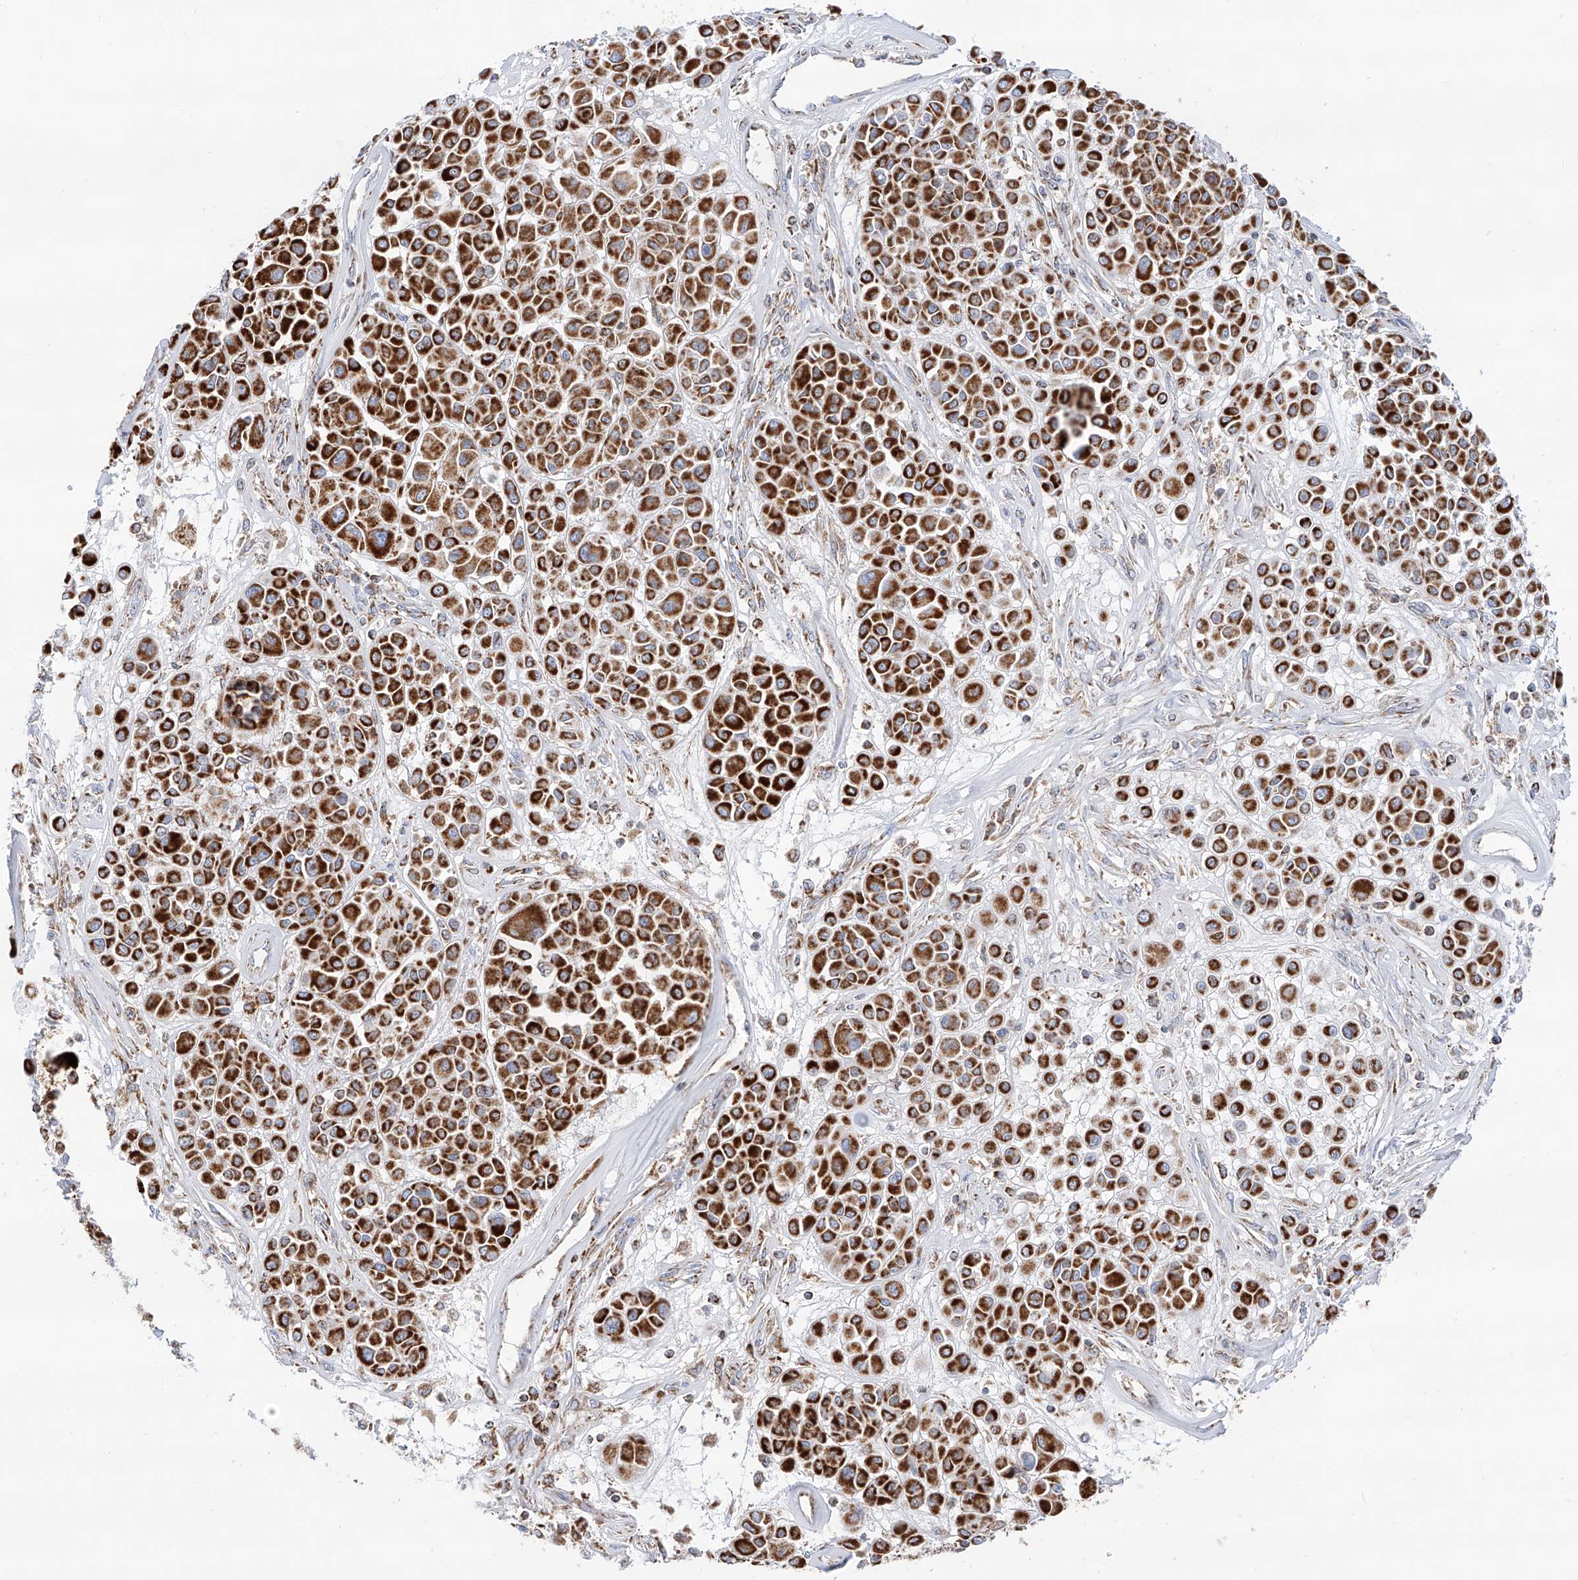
{"staining": {"intensity": "strong", "quantity": ">75%", "location": "cytoplasmic/membranous"}, "tissue": "melanoma", "cell_type": "Tumor cells", "image_type": "cancer", "snomed": [{"axis": "morphology", "description": "Malignant melanoma, Metastatic site"}, {"axis": "topography", "description": "Soft tissue"}], "caption": "A high-resolution histopathology image shows IHC staining of melanoma, which reveals strong cytoplasmic/membranous positivity in about >75% of tumor cells. (DAB (3,3'-diaminobenzidine) IHC with brightfield microscopy, high magnification).", "gene": "TTC27", "patient": {"sex": "male", "age": 41}}